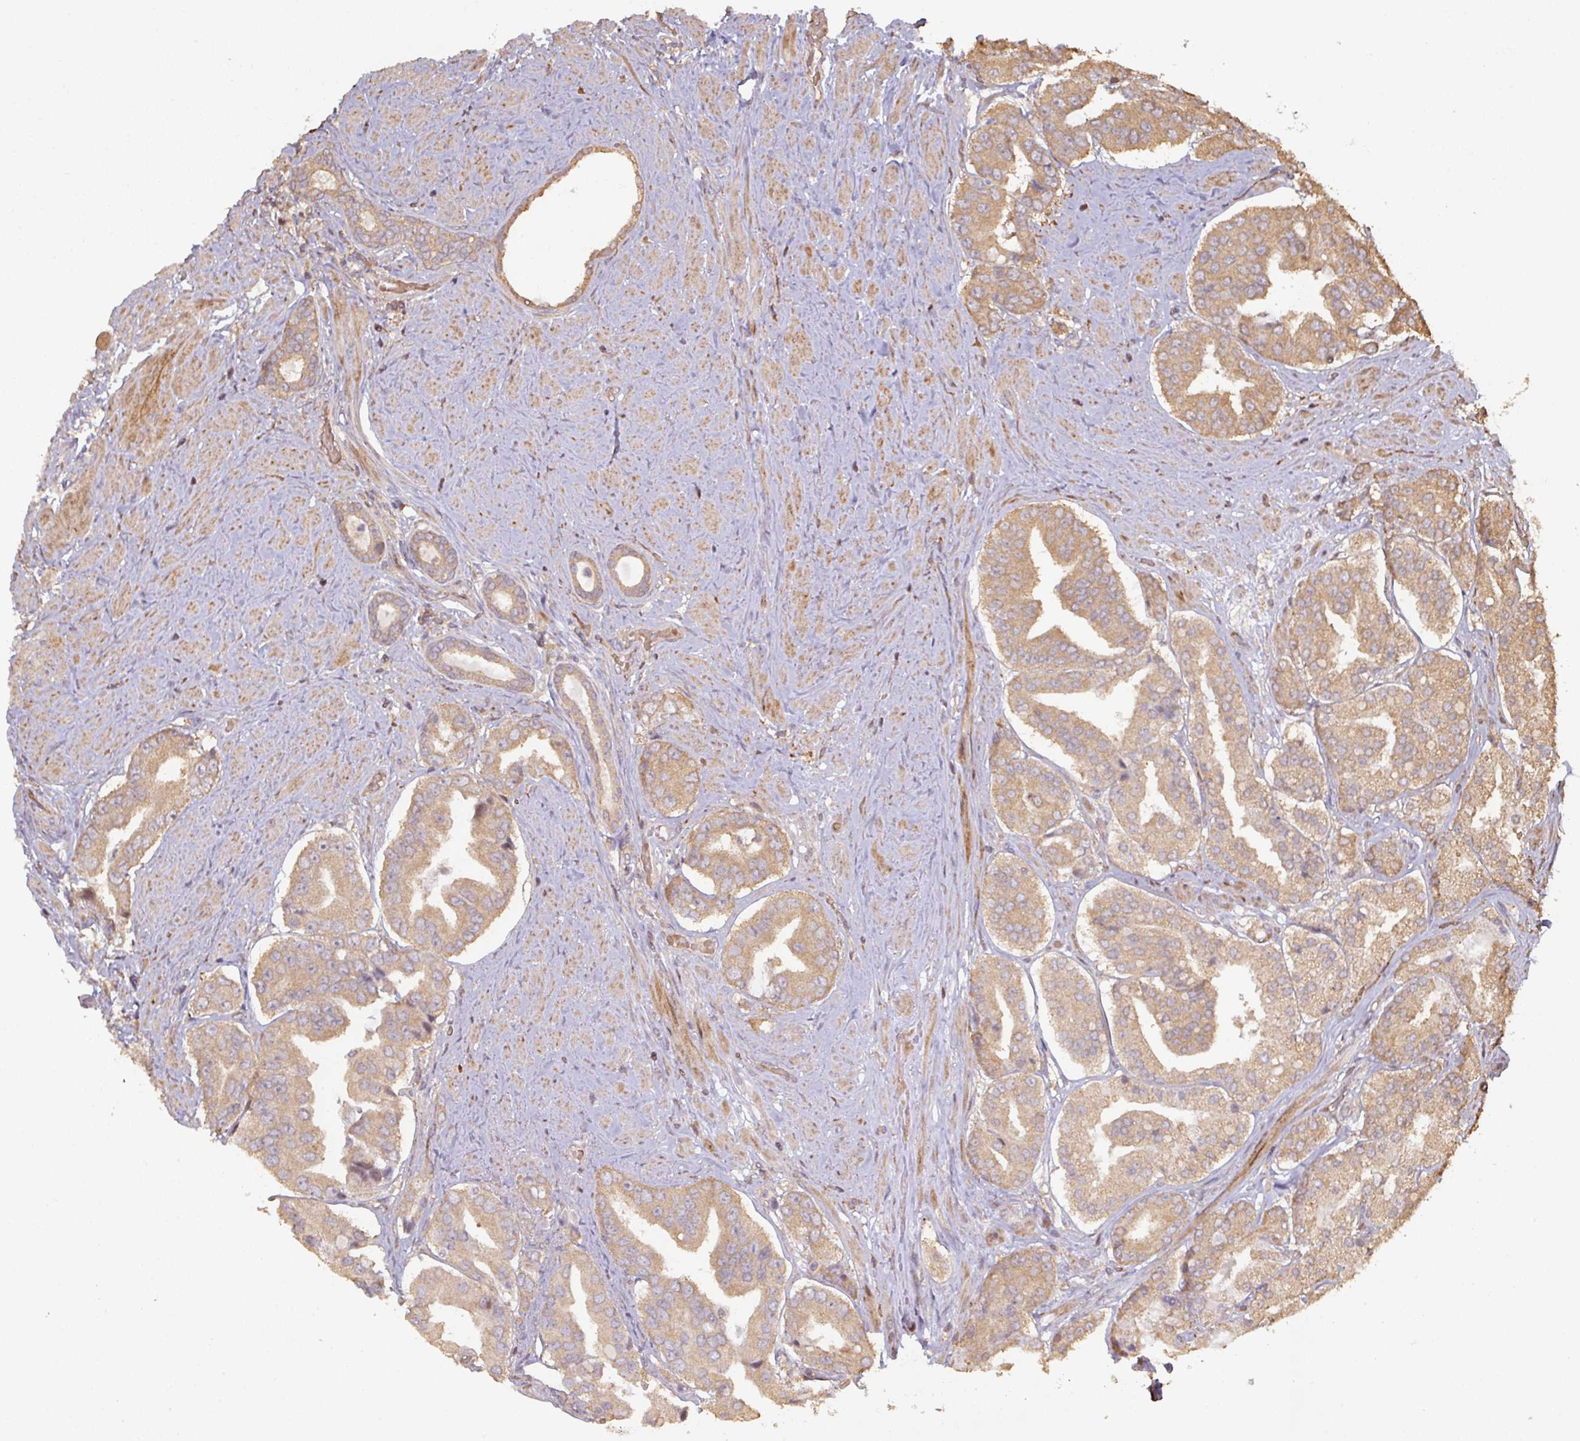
{"staining": {"intensity": "moderate", "quantity": ">75%", "location": "cytoplasmic/membranous"}, "tissue": "prostate cancer", "cell_type": "Tumor cells", "image_type": "cancer", "snomed": [{"axis": "morphology", "description": "Adenocarcinoma, High grade"}, {"axis": "topography", "description": "Prostate"}], "caption": "Approximately >75% of tumor cells in prostate high-grade adenocarcinoma reveal moderate cytoplasmic/membranous protein expression as visualized by brown immunohistochemical staining.", "gene": "CA7", "patient": {"sex": "male", "age": 63}}